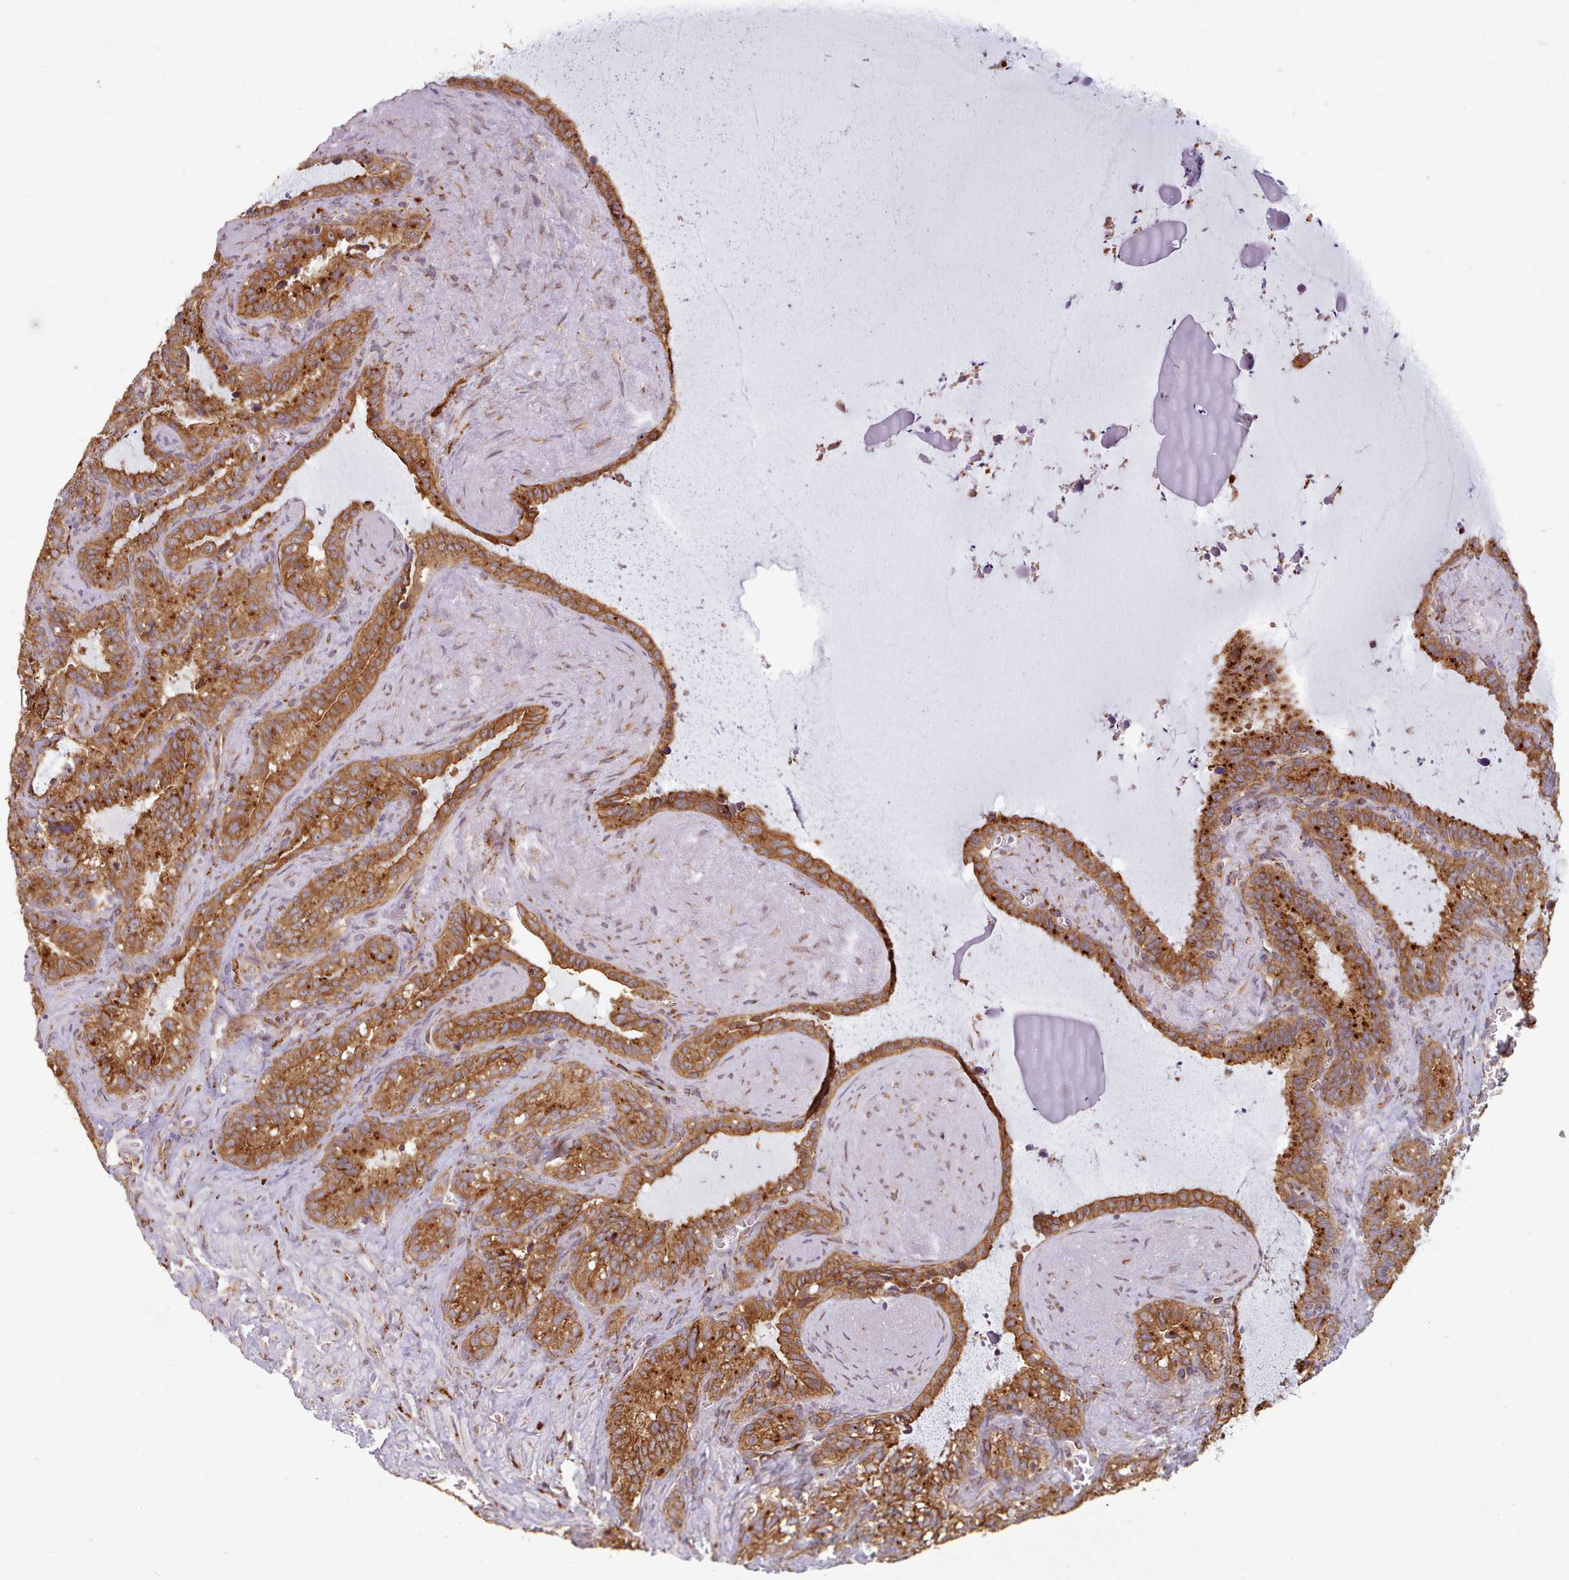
{"staining": {"intensity": "moderate", "quantity": ">75%", "location": "cytoplasmic/membranous"}, "tissue": "seminal vesicle", "cell_type": "Glandular cells", "image_type": "normal", "snomed": [{"axis": "morphology", "description": "Normal tissue, NOS"}, {"axis": "topography", "description": "Prostate"}, {"axis": "topography", "description": "Seminal veicle"}], "caption": "A medium amount of moderate cytoplasmic/membranous staining is appreciated in about >75% of glandular cells in normal seminal vesicle.", "gene": "CRYBG1", "patient": {"sex": "male", "age": 58}}